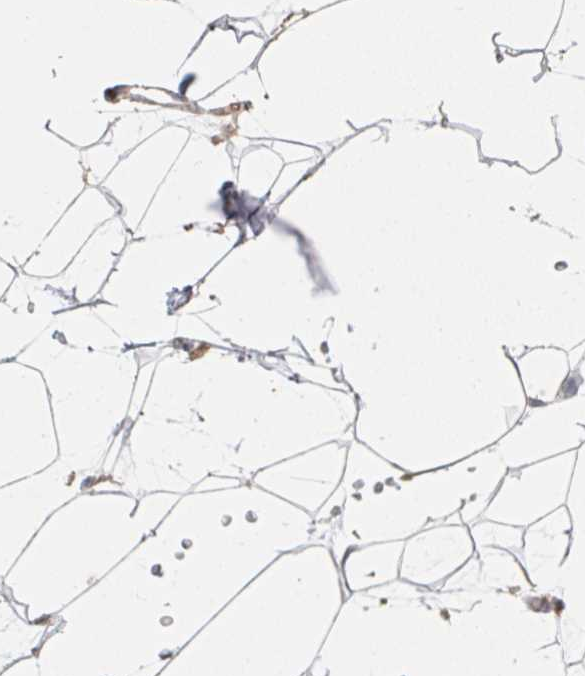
{"staining": {"intensity": "weak", "quantity": ">75%", "location": "cytoplasmic/membranous"}, "tissue": "adipose tissue", "cell_type": "Adipocytes", "image_type": "normal", "snomed": [{"axis": "morphology", "description": "Normal tissue, NOS"}, {"axis": "topography", "description": "Anal"}, {"axis": "topography", "description": "Peripheral nerve tissue"}], "caption": "Protein staining exhibits weak cytoplasmic/membranous expression in about >75% of adipocytes in benign adipose tissue.", "gene": "PTEN", "patient": {"sex": "male", "age": 78}}